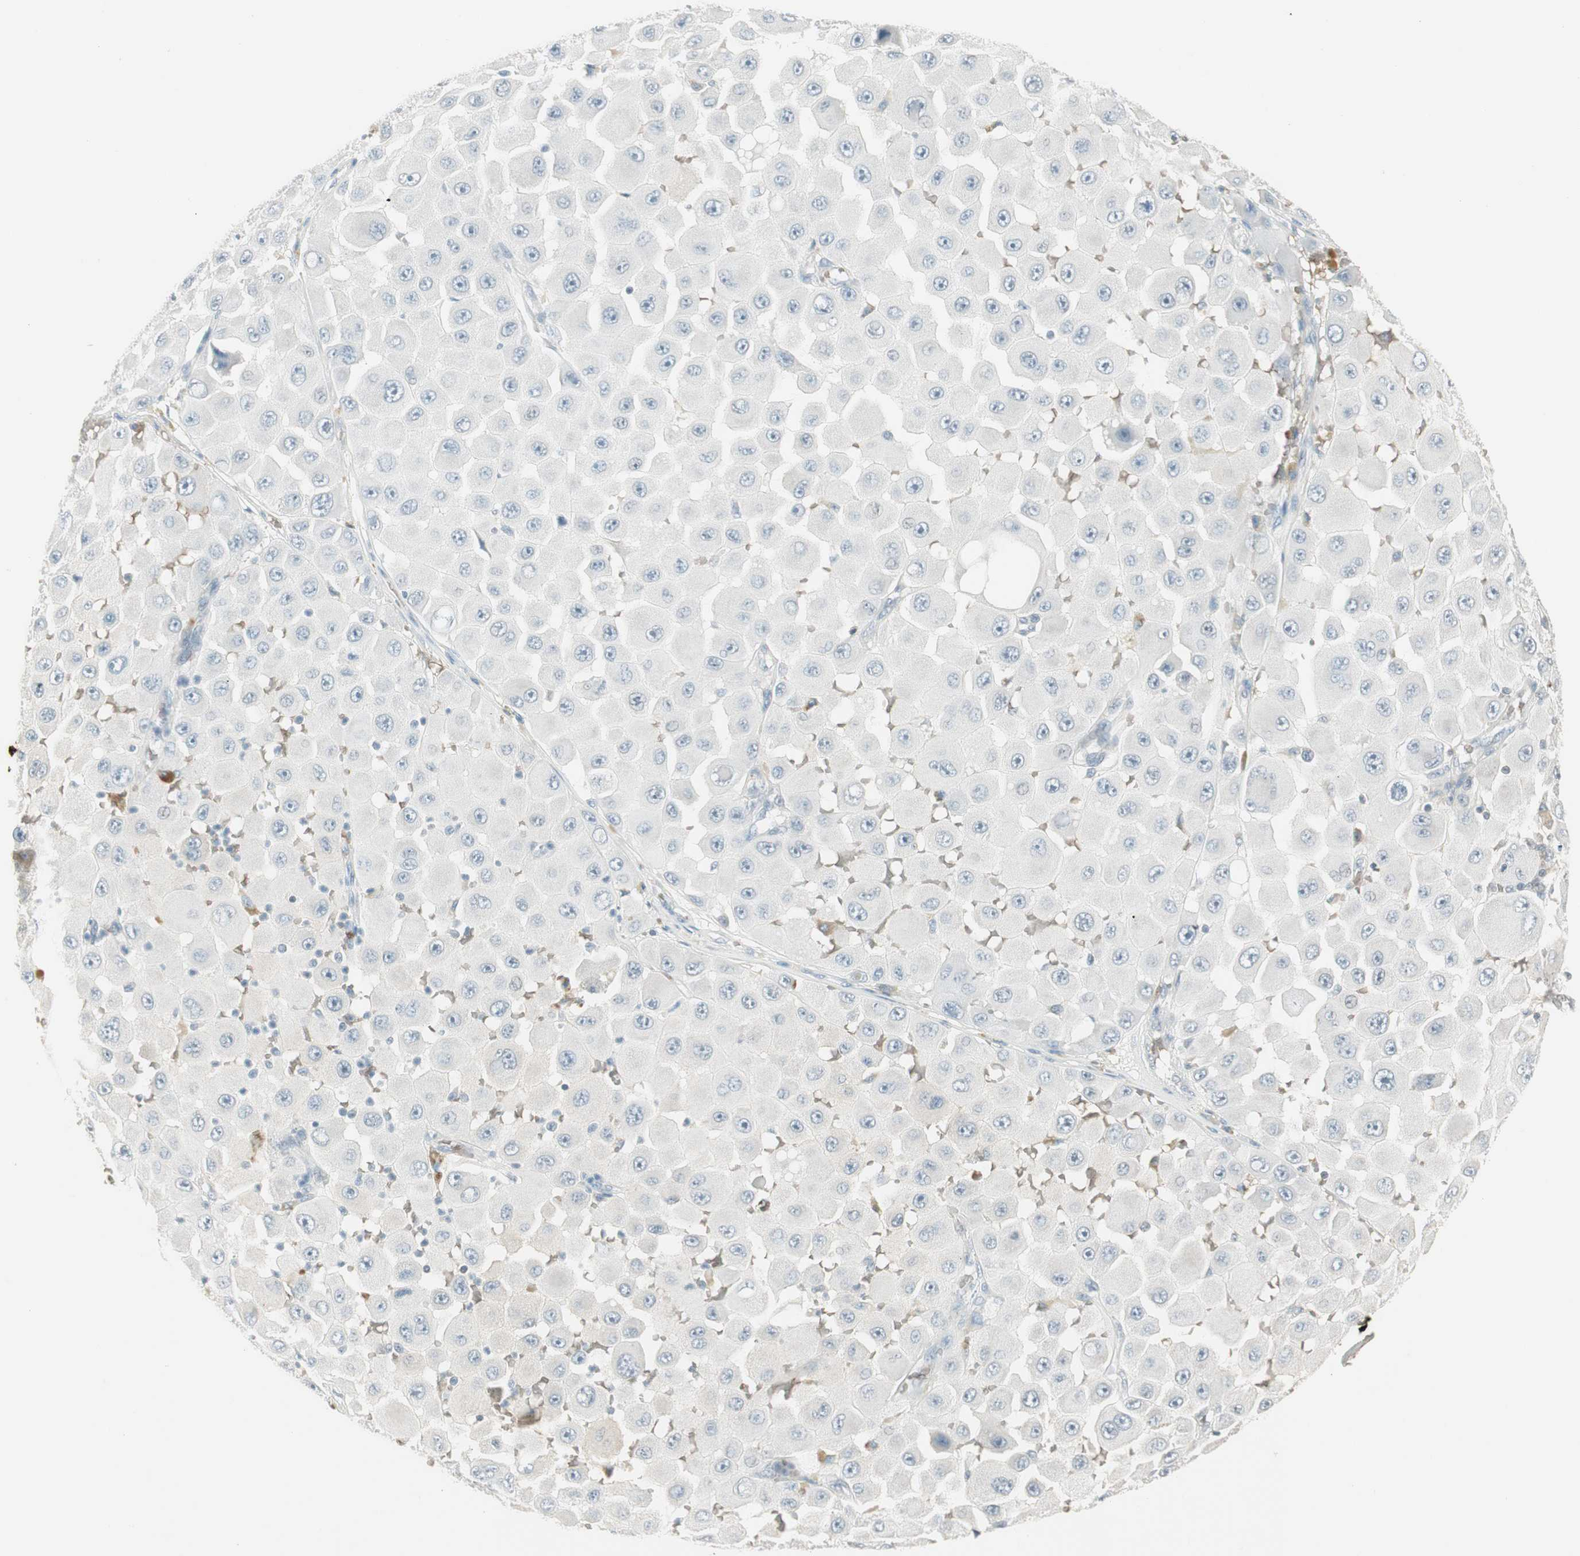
{"staining": {"intensity": "negative", "quantity": "none", "location": "none"}, "tissue": "melanoma", "cell_type": "Tumor cells", "image_type": "cancer", "snomed": [{"axis": "morphology", "description": "Malignant melanoma, NOS"}, {"axis": "topography", "description": "Skin"}], "caption": "High magnification brightfield microscopy of malignant melanoma stained with DAB (3,3'-diaminobenzidine) (brown) and counterstained with hematoxylin (blue): tumor cells show no significant staining.", "gene": "MAP4K1", "patient": {"sex": "female", "age": 81}}